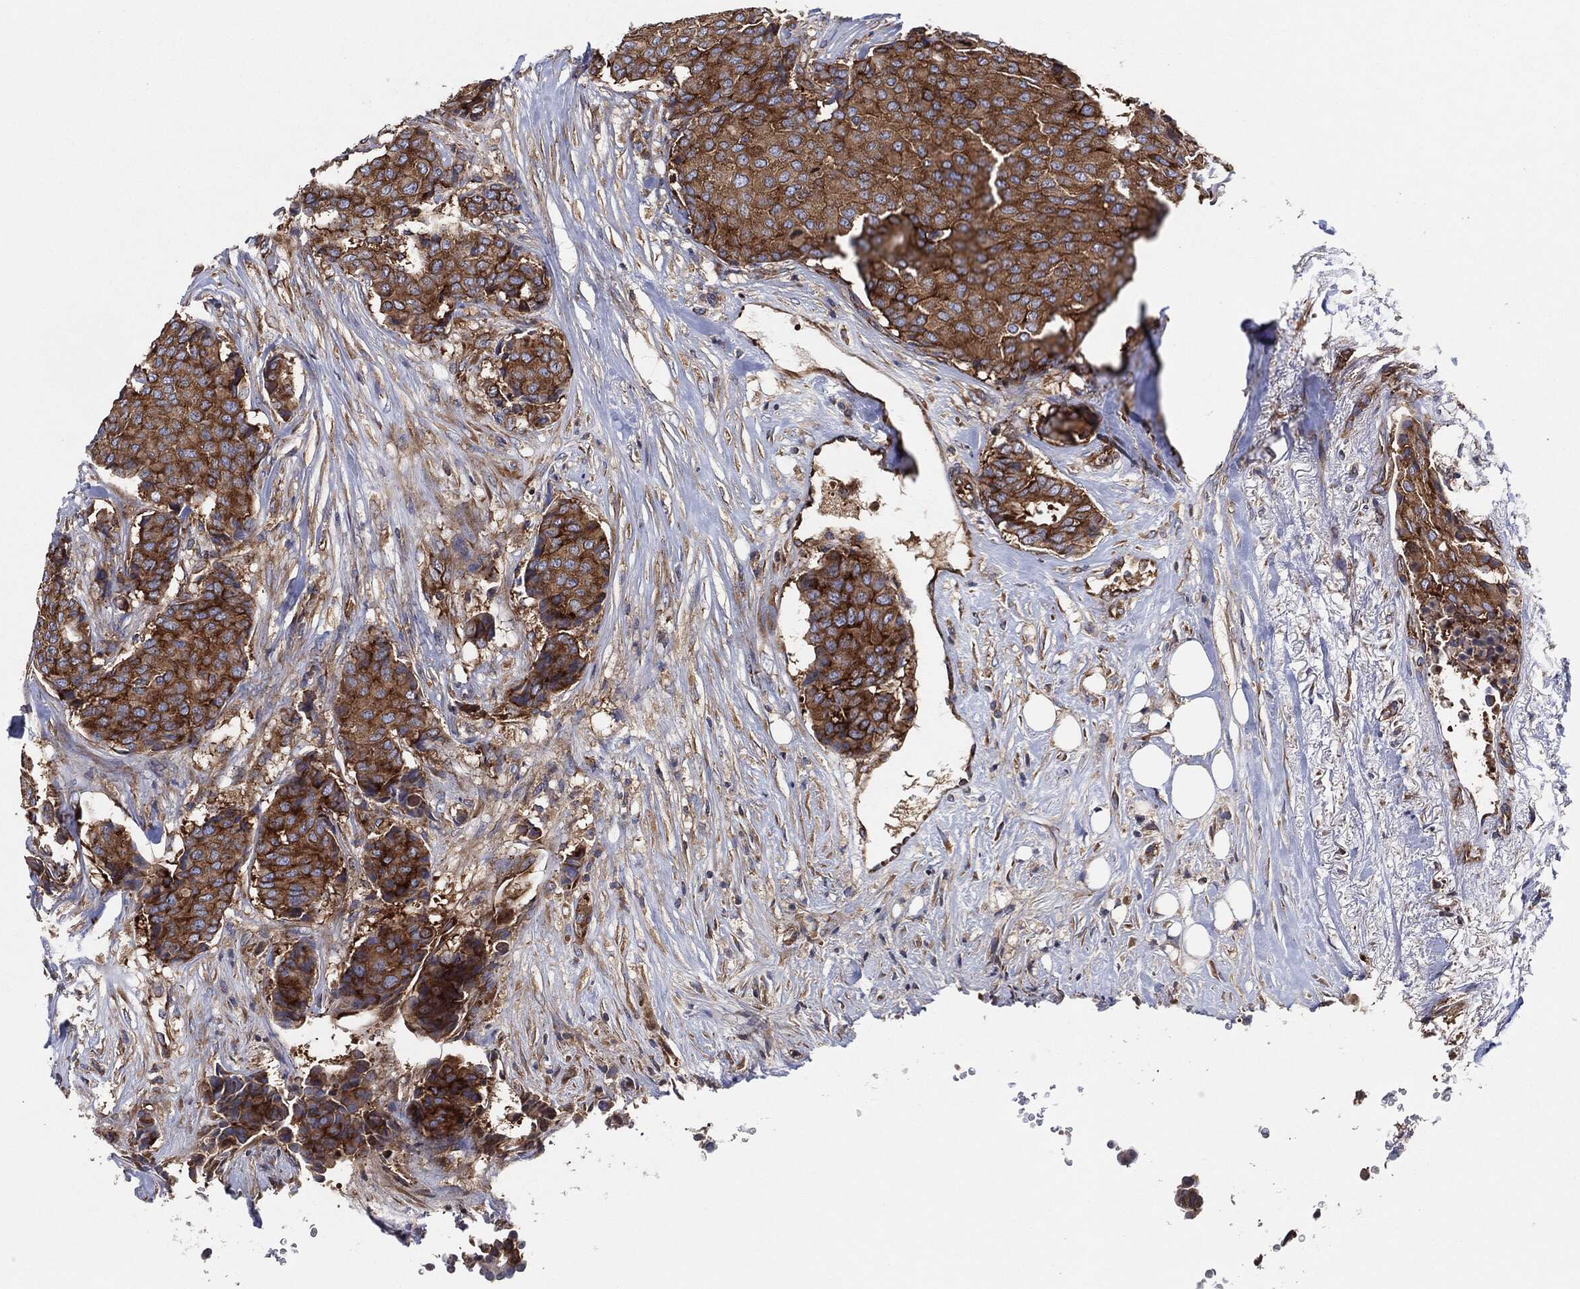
{"staining": {"intensity": "strong", "quantity": ">75%", "location": "cytoplasmic/membranous"}, "tissue": "breast cancer", "cell_type": "Tumor cells", "image_type": "cancer", "snomed": [{"axis": "morphology", "description": "Duct carcinoma"}, {"axis": "topography", "description": "Breast"}], "caption": "Breast cancer (infiltrating ductal carcinoma) stained for a protein (brown) exhibits strong cytoplasmic/membranous positive positivity in about >75% of tumor cells.", "gene": "EIF2S2", "patient": {"sex": "female", "age": 75}}